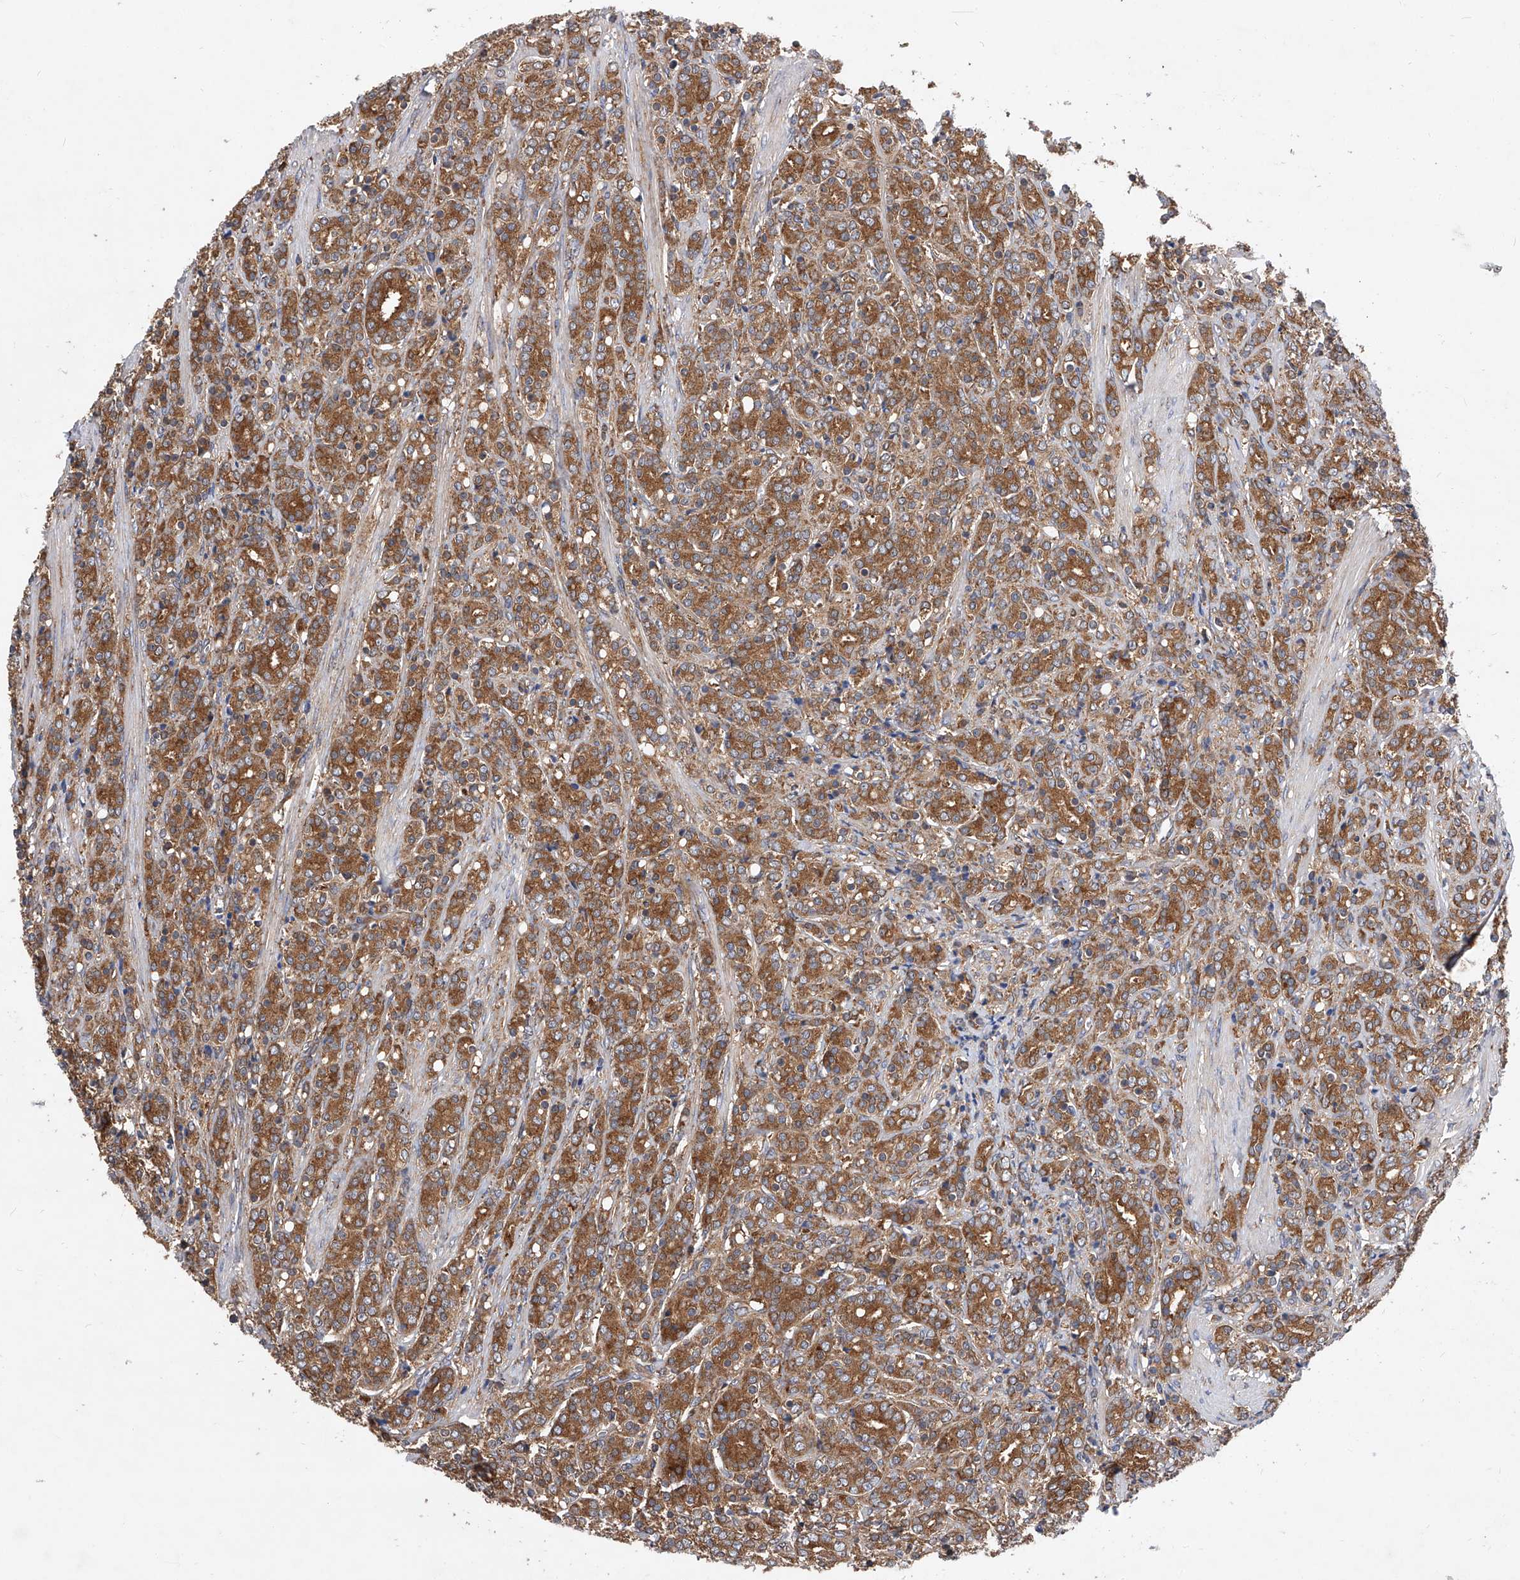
{"staining": {"intensity": "strong", "quantity": ">75%", "location": "cytoplasmic/membranous"}, "tissue": "prostate cancer", "cell_type": "Tumor cells", "image_type": "cancer", "snomed": [{"axis": "morphology", "description": "Adenocarcinoma, High grade"}, {"axis": "topography", "description": "Prostate"}], "caption": "Prostate cancer (adenocarcinoma (high-grade)) was stained to show a protein in brown. There is high levels of strong cytoplasmic/membranous expression in about >75% of tumor cells.", "gene": "CFAP410", "patient": {"sex": "male", "age": 62}}